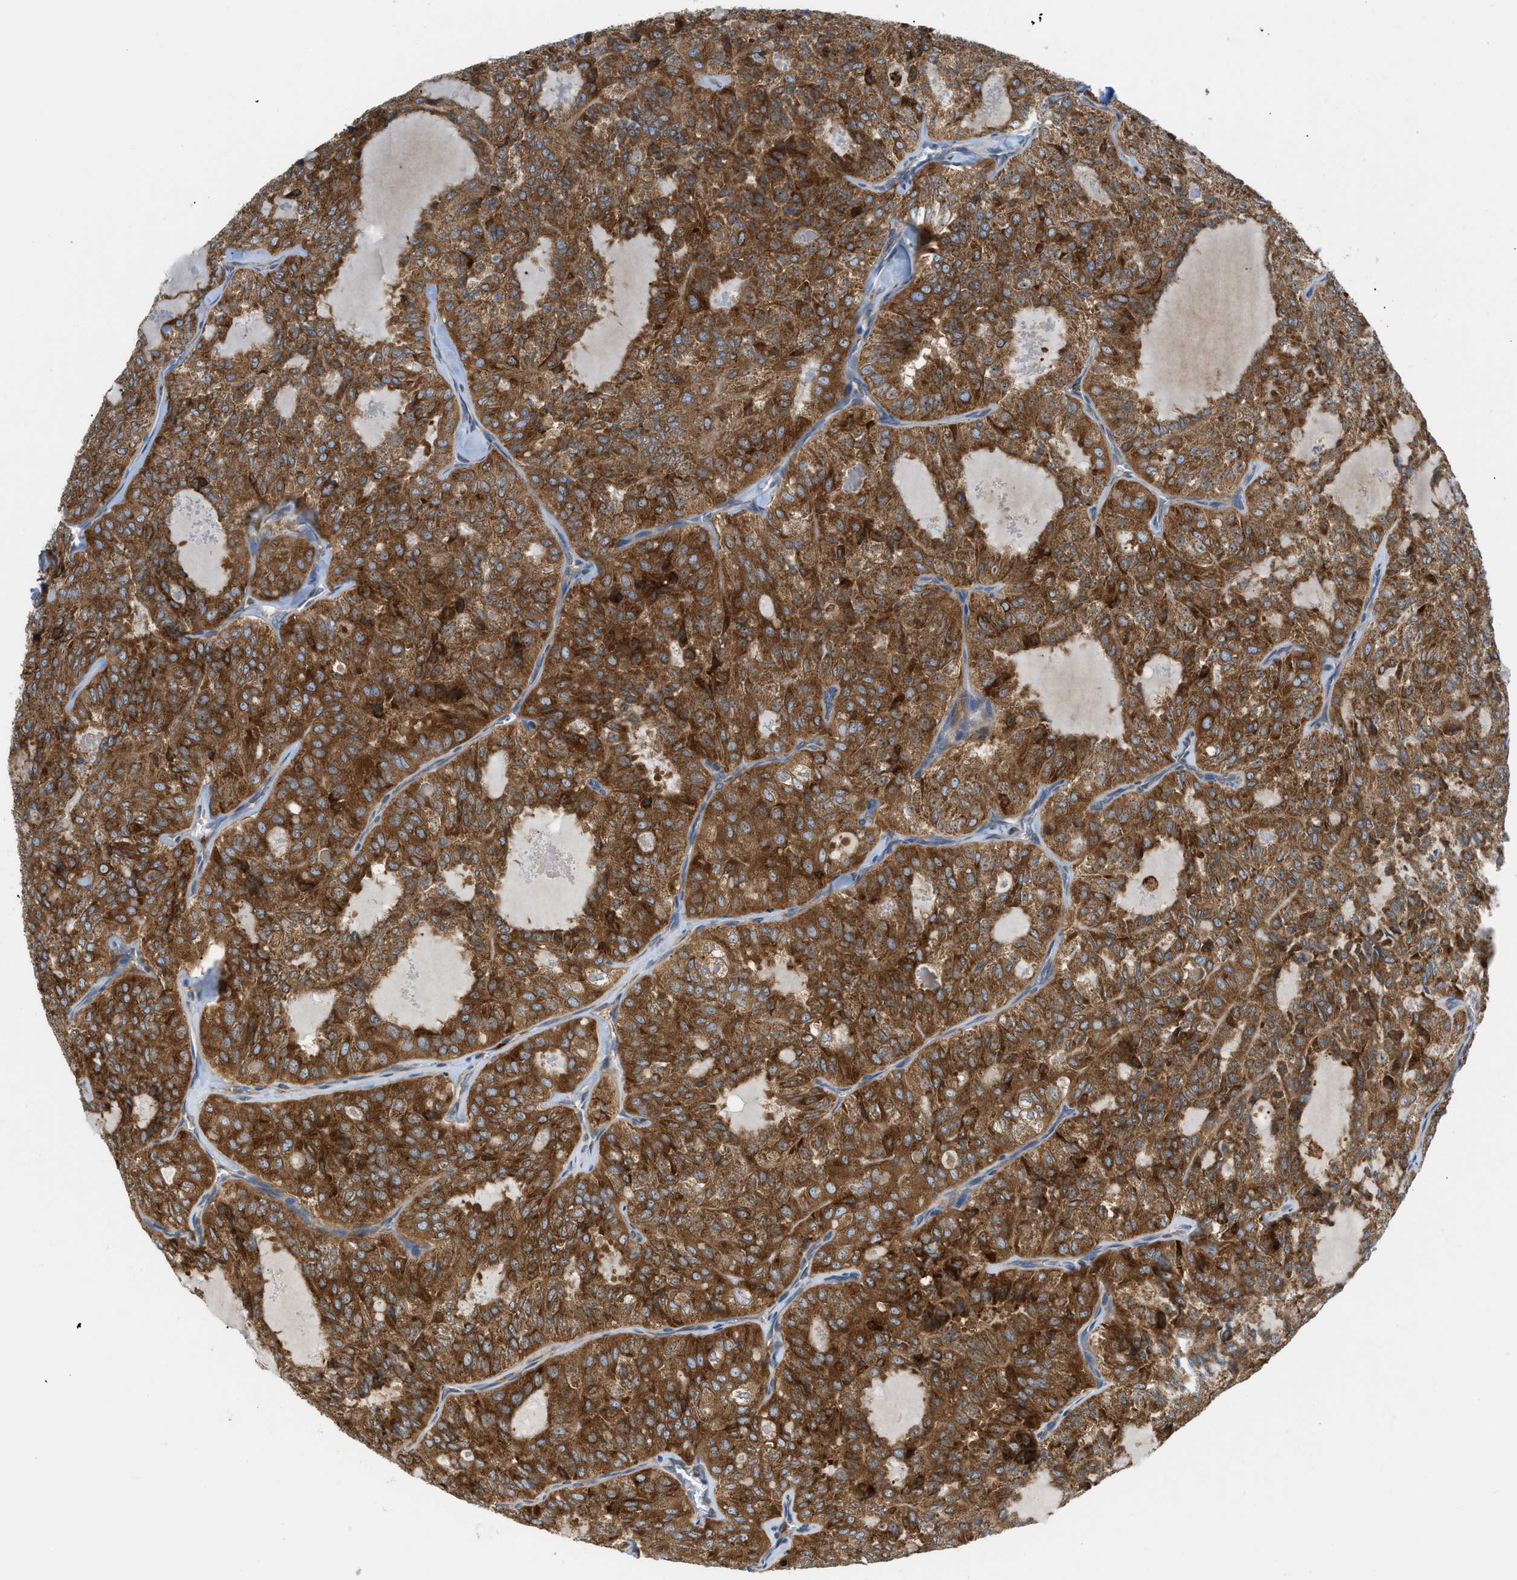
{"staining": {"intensity": "strong", "quantity": ">75%", "location": "cytoplasmic/membranous"}, "tissue": "thyroid cancer", "cell_type": "Tumor cells", "image_type": "cancer", "snomed": [{"axis": "morphology", "description": "Follicular adenoma carcinoma, NOS"}, {"axis": "topography", "description": "Thyroid gland"}], "caption": "This is an image of immunohistochemistry (IHC) staining of thyroid cancer (follicular adenoma carcinoma), which shows strong staining in the cytoplasmic/membranous of tumor cells.", "gene": "GPAT4", "patient": {"sex": "male", "age": 75}}